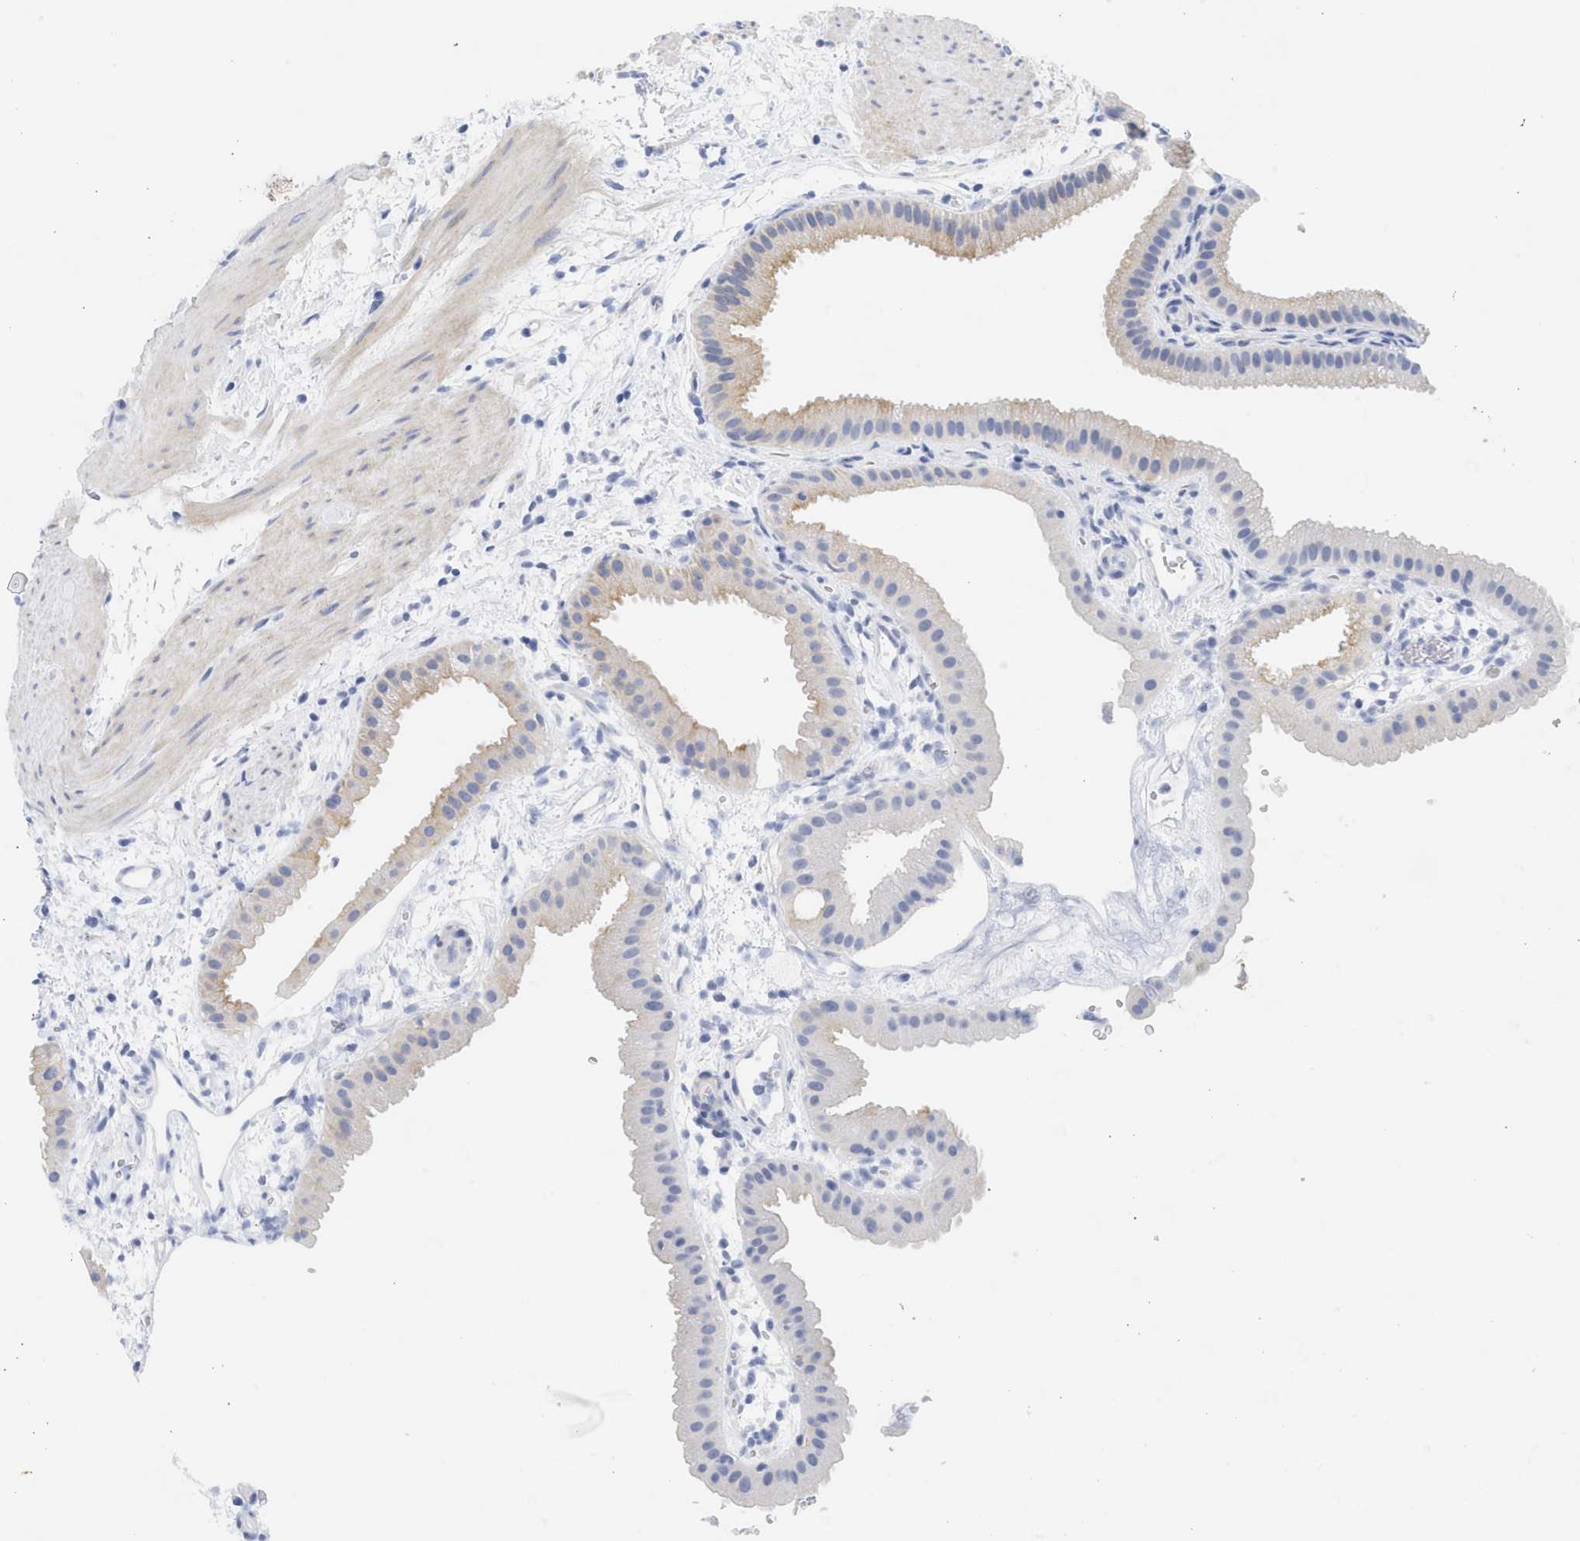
{"staining": {"intensity": "moderate", "quantity": "25%-75%", "location": "cytoplasmic/membranous"}, "tissue": "gallbladder", "cell_type": "Glandular cells", "image_type": "normal", "snomed": [{"axis": "morphology", "description": "Normal tissue, NOS"}, {"axis": "topography", "description": "Gallbladder"}], "caption": "Benign gallbladder shows moderate cytoplasmic/membranous positivity in approximately 25%-75% of glandular cells.", "gene": "SPATA3", "patient": {"sex": "female", "age": 64}}